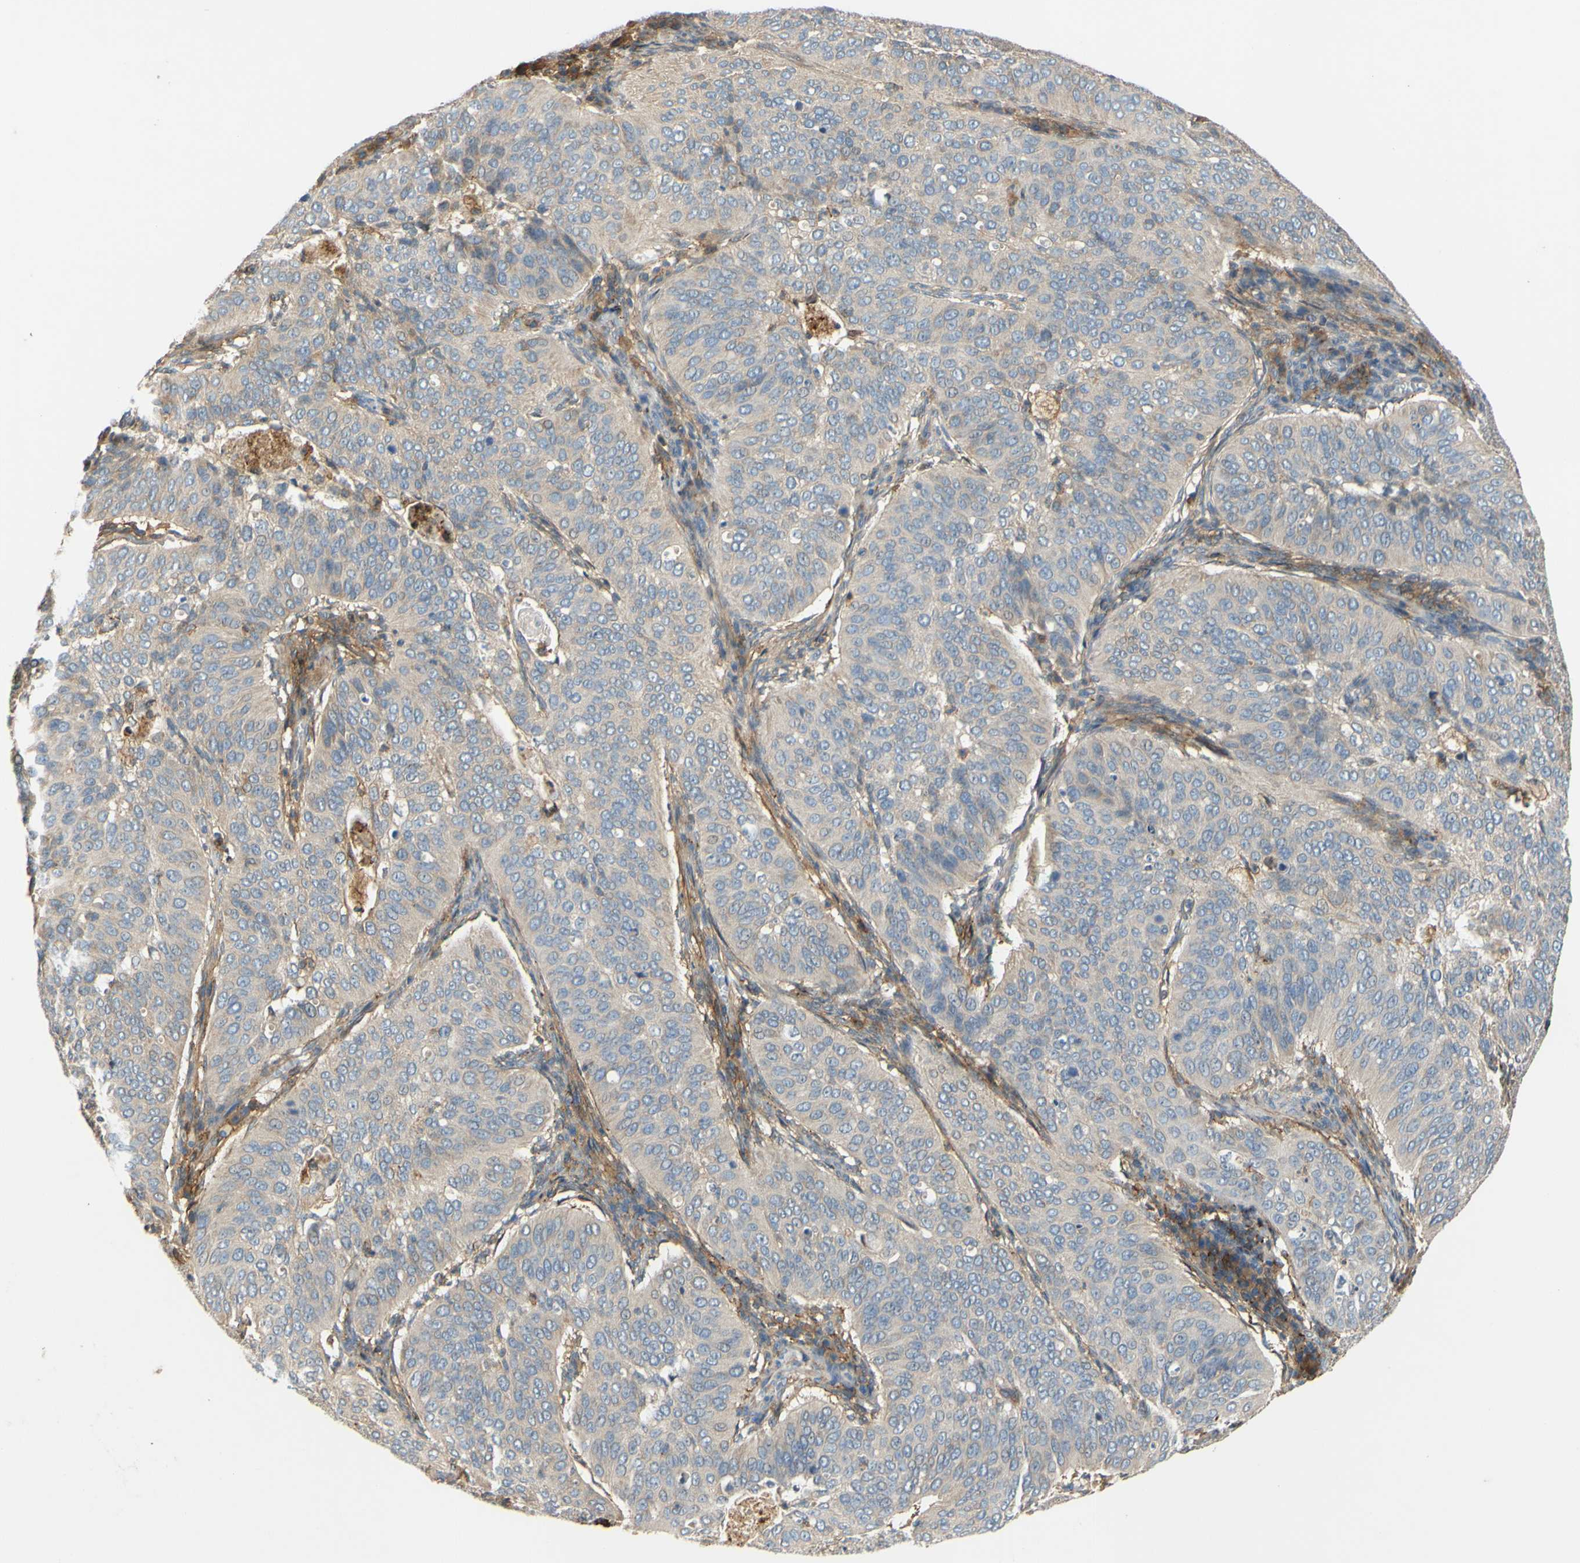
{"staining": {"intensity": "weak", "quantity": "25%-75%", "location": "cytoplasmic/membranous"}, "tissue": "cervical cancer", "cell_type": "Tumor cells", "image_type": "cancer", "snomed": [{"axis": "morphology", "description": "Normal tissue, NOS"}, {"axis": "morphology", "description": "Squamous cell carcinoma, NOS"}, {"axis": "topography", "description": "Cervix"}], "caption": "DAB immunohistochemical staining of cervical cancer reveals weak cytoplasmic/membranous protein staining in about 25%-75% of tumor cells.", "gene": "POR", "patient": {"sex": "female", "age": 39}}